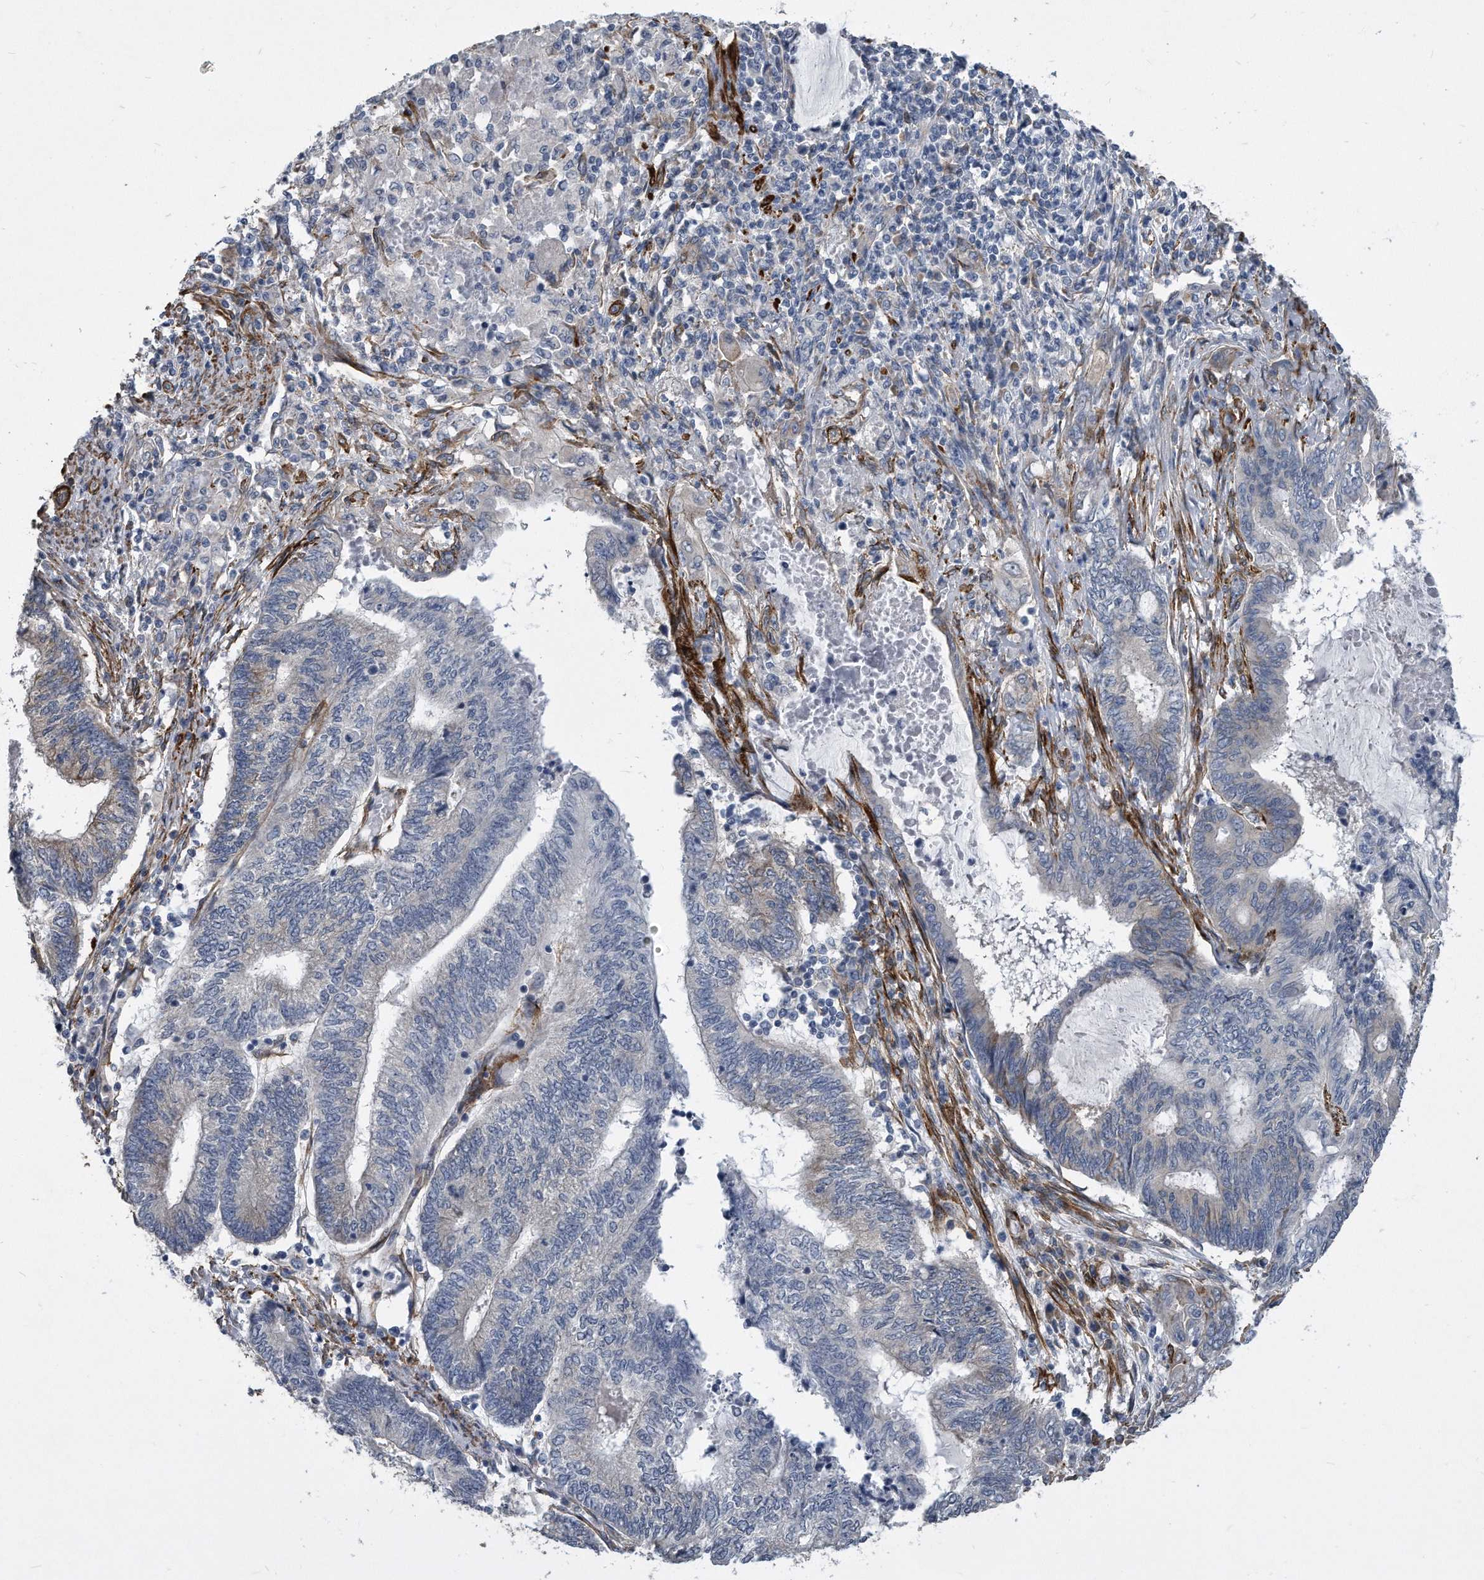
{"staining": {"intensity": "negative", "quantity": "none", "location": "none"}, "tissue": "endometrial cancer", "cell_type": "Tumor cells", "image_type": "cancer", "snomed": [{"axis": "morphology", "description": "Adenocarcinoma, NOS"}, {"axis": "topography", "description": "Uterus"}, {"axis": "topography", "description": "Endometrium"}], "caption": "Immunohistochemical staining of human endometrial cancer (adenocarcinoma) demonstrates no significant staining in tumor cells.", "gene": "EIF2B4", "patient": {"sex": "female", "age": 70}}